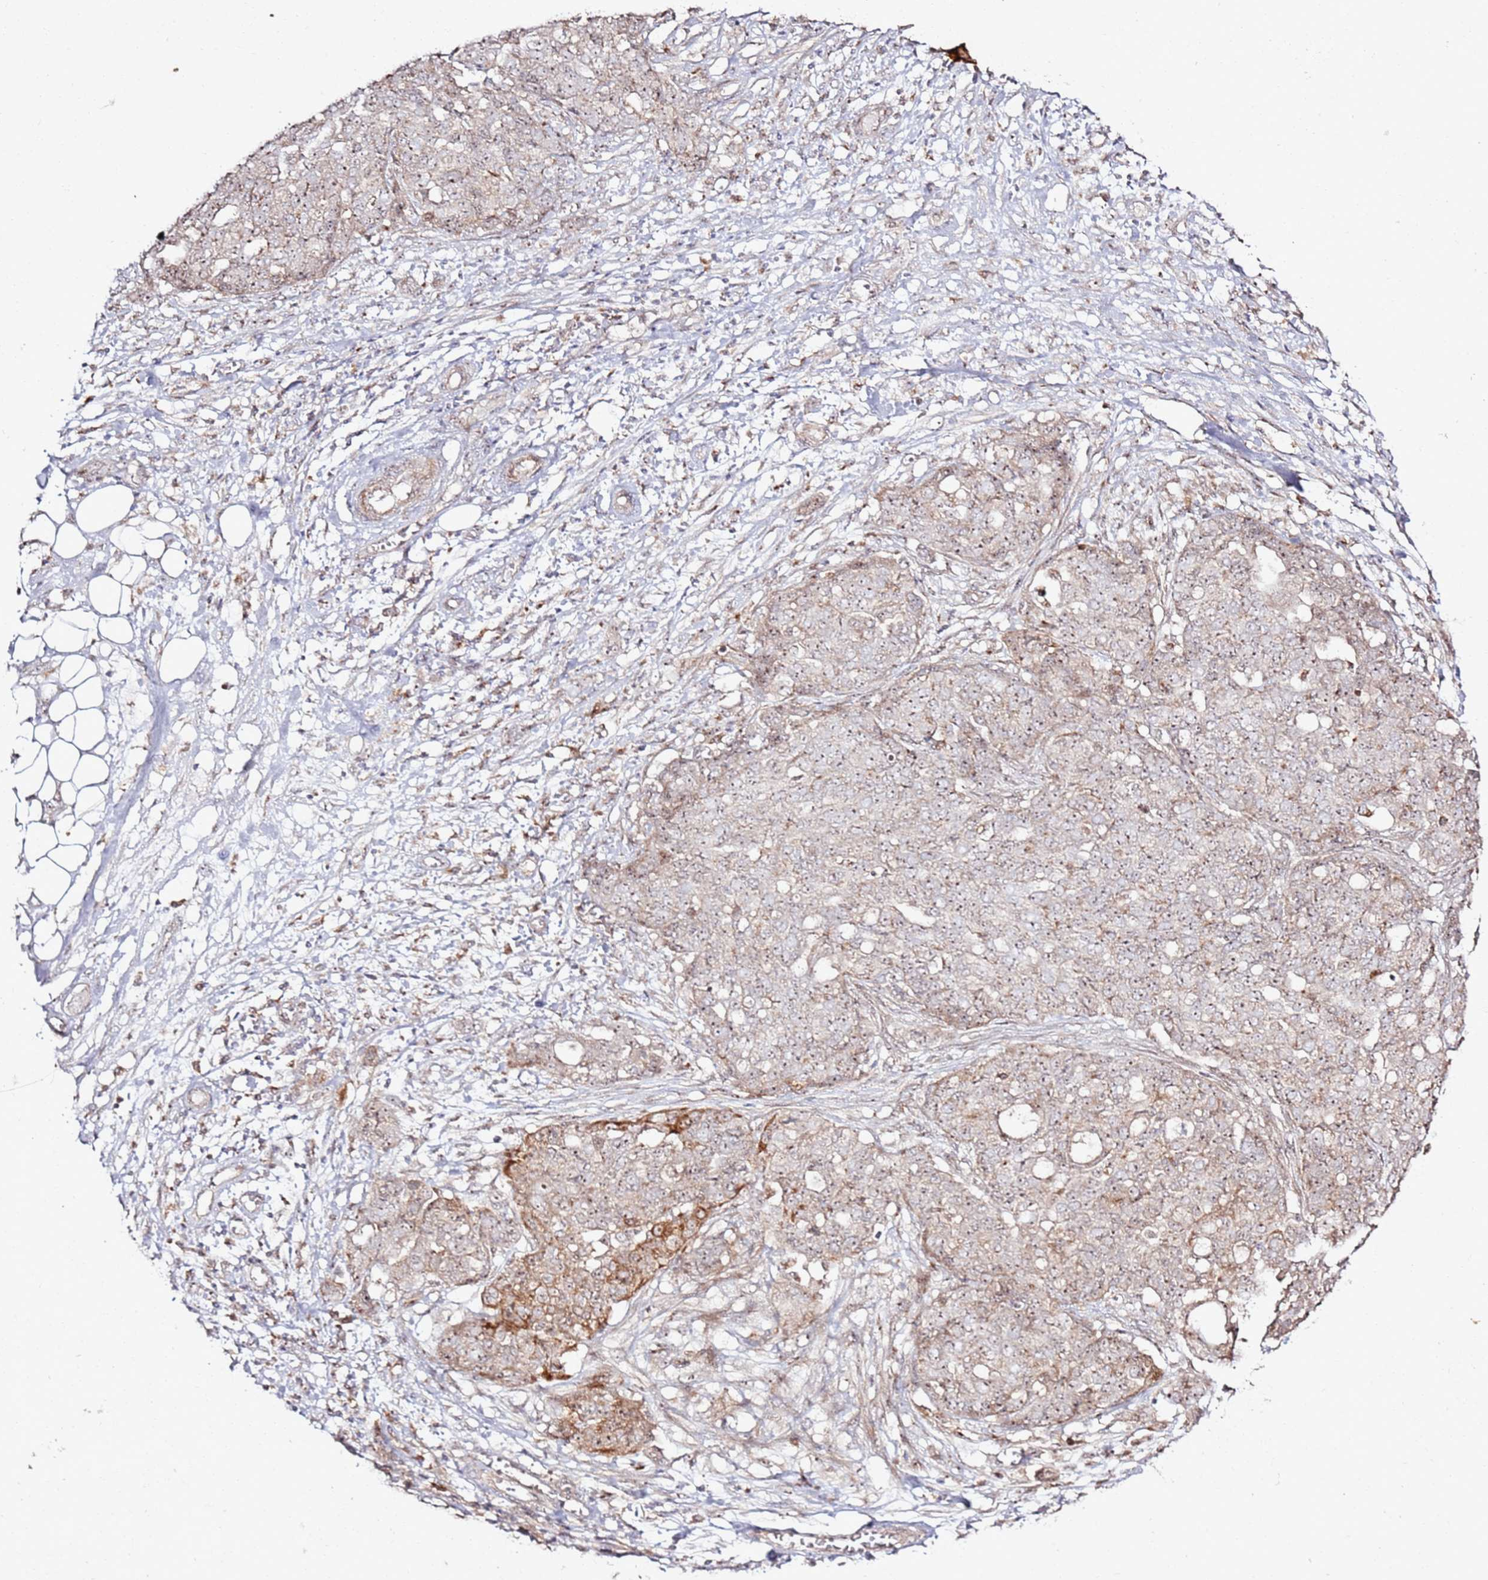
{"staining": {"intensity": "moderate", "quantity": "<25%", "location": "cytoplasmic/membranous,nuclear"}, "tissue": "ovarian cancer", "cell_type": "Tumor cells", "image_type": "cancer", "snomed": [{"axis": "morphology", "description": "Cystadenocarcinoma, serous, NOS"}, {"axis": "topography", "description": "Soft tissue"}, {"axis": "topography", "description": "Ovary"}], "caption": "Protein positivity by immunohistochemistry (IHC) reveals moderate cytoplasmic/membranous and nuclear positivity in approximately <25% of tumor cells in ovarian serous cystadenocarcinoma.", "gene": "CNPY1", "patient": {"sex": "female", "age": 57}}